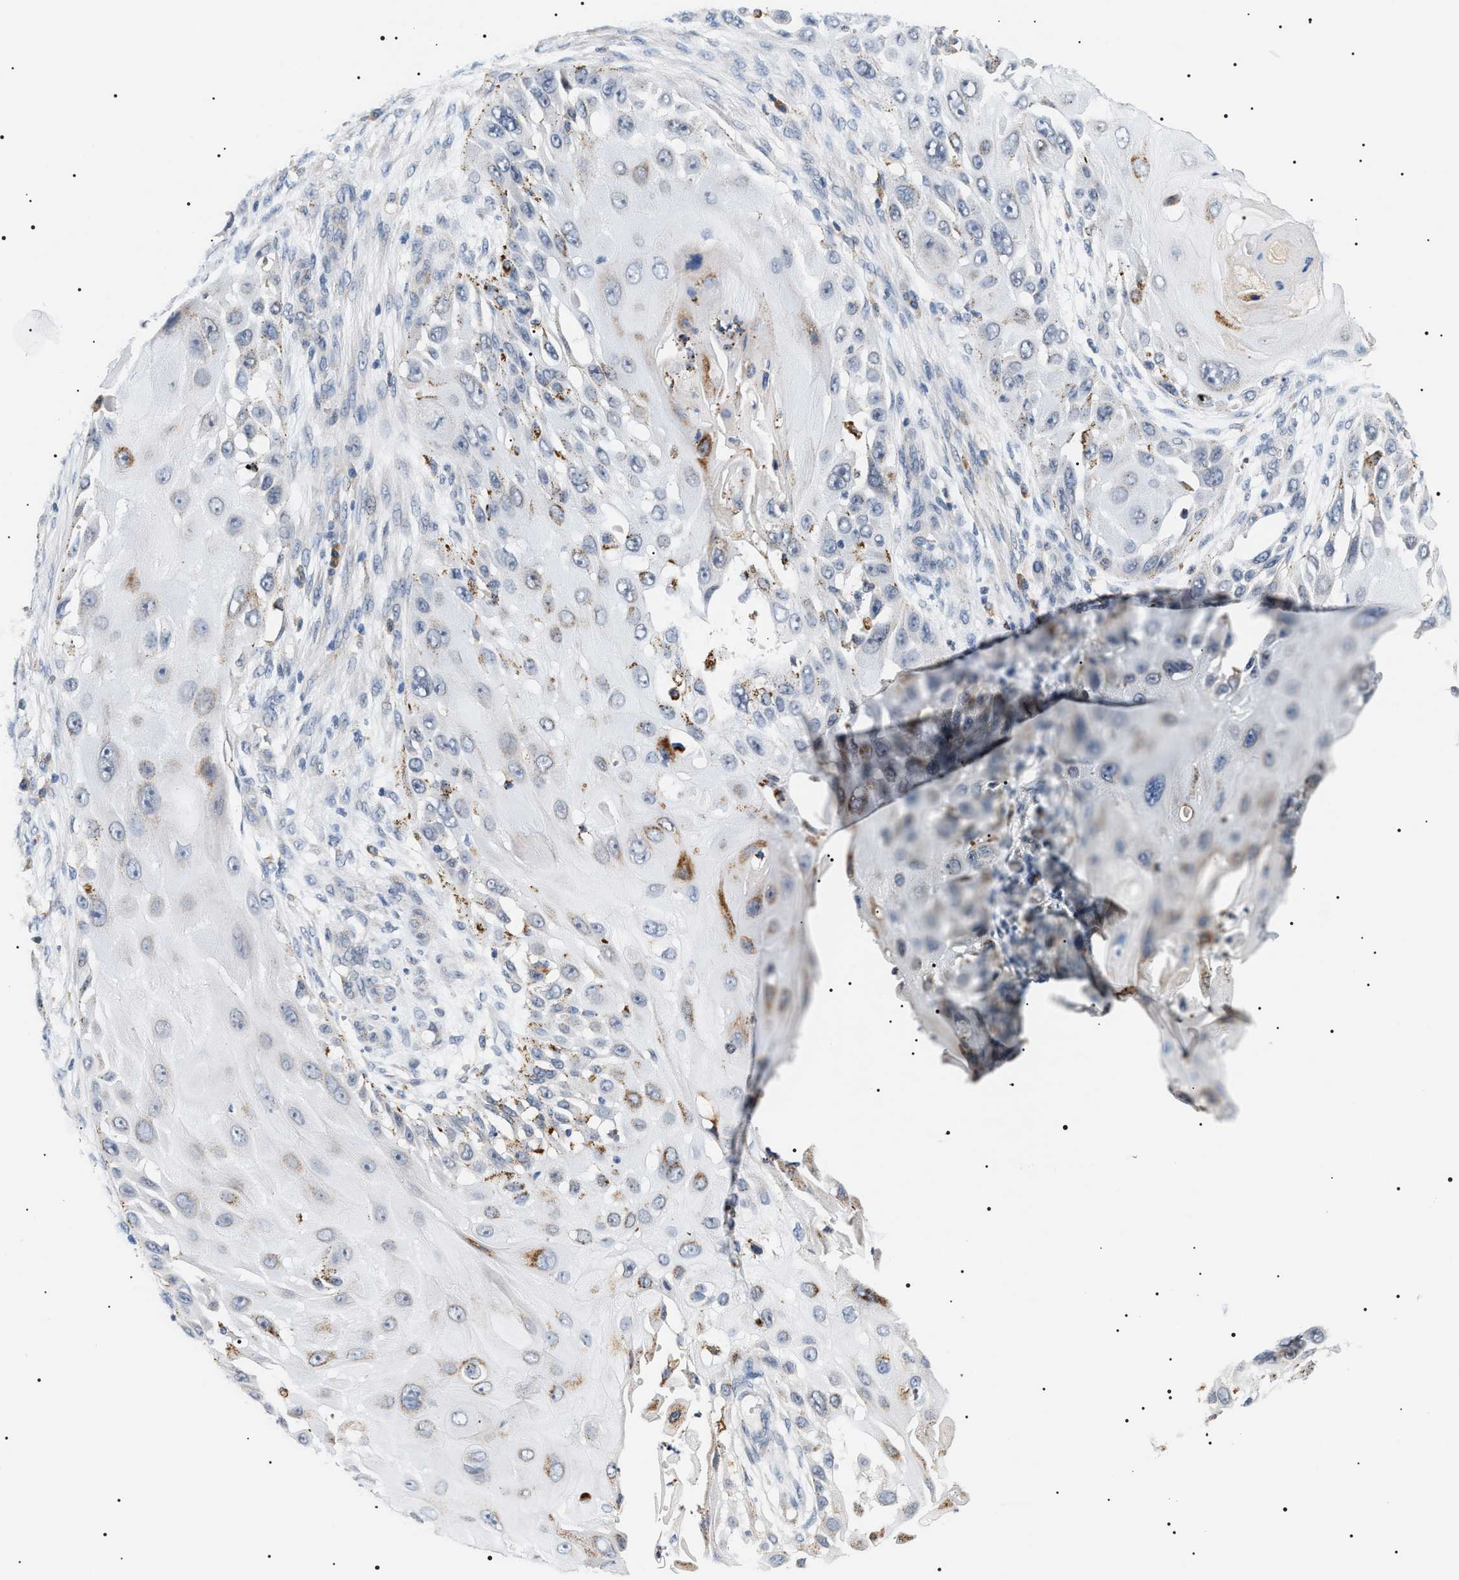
{"staining": {"intensity": "moderate", "quantity": "<25%", "location": "cytoplasmic/membranous"}, "tissue": "skin cancer", "cell_type": "Tumor cells", "image_type": "cancer", "snomed": [{"axis": "morphology", "description": "Squamous cell carcinoma, NOS"}, {"axis": "topography", "description": "Skin"}], "caption": "IHC photomicrograph of skin squamous cell carcinoma stained for a protein (brown), which reveals low levels of moderate cytoplasmic/membranous expression in about <25% of tumor cells.", "gene": "HSD17B11", "patient": {"sex": "female", "age": 44}}